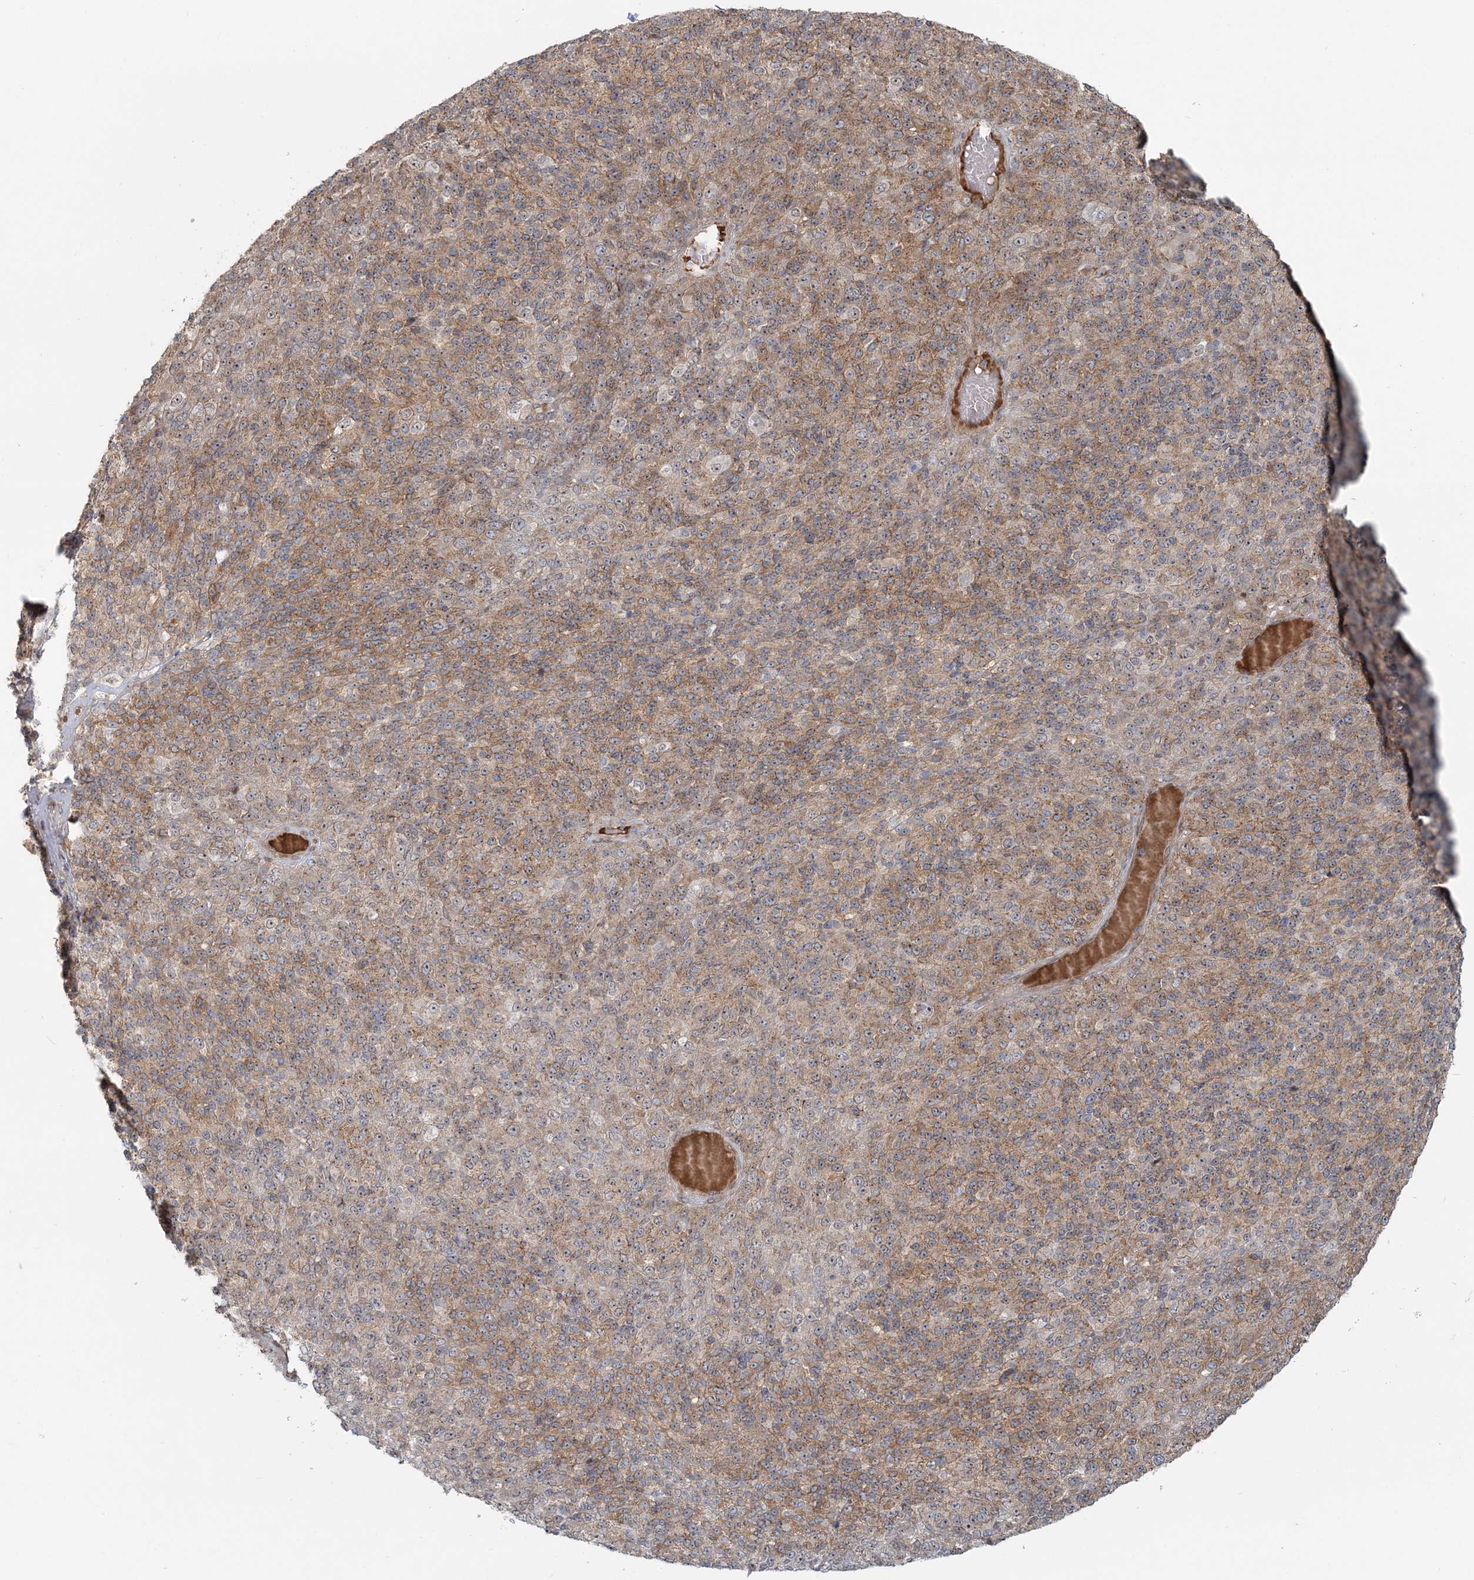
{"staining": {"intensity": "moderate", "quantity": ">75%", "location": "cytoplasmic/membranous"}, "tissue": "melanoma", "cell_type": "Tumor cells", "image_type": "cancer", "snomed": [{"axis": "morphology", "description": "Malignant melanoma, Metastatic site"}, {"axis": "topography", "description": "Brain"}], "caption": "This micrograph reveals IHC staining of human melanoma, with medium moderate cytoplasmic/membranous positivity in approximately >75% of tumor cells.", "gene": "SH3PXD2A", "patient": {"sex": "female", "age": 56}}